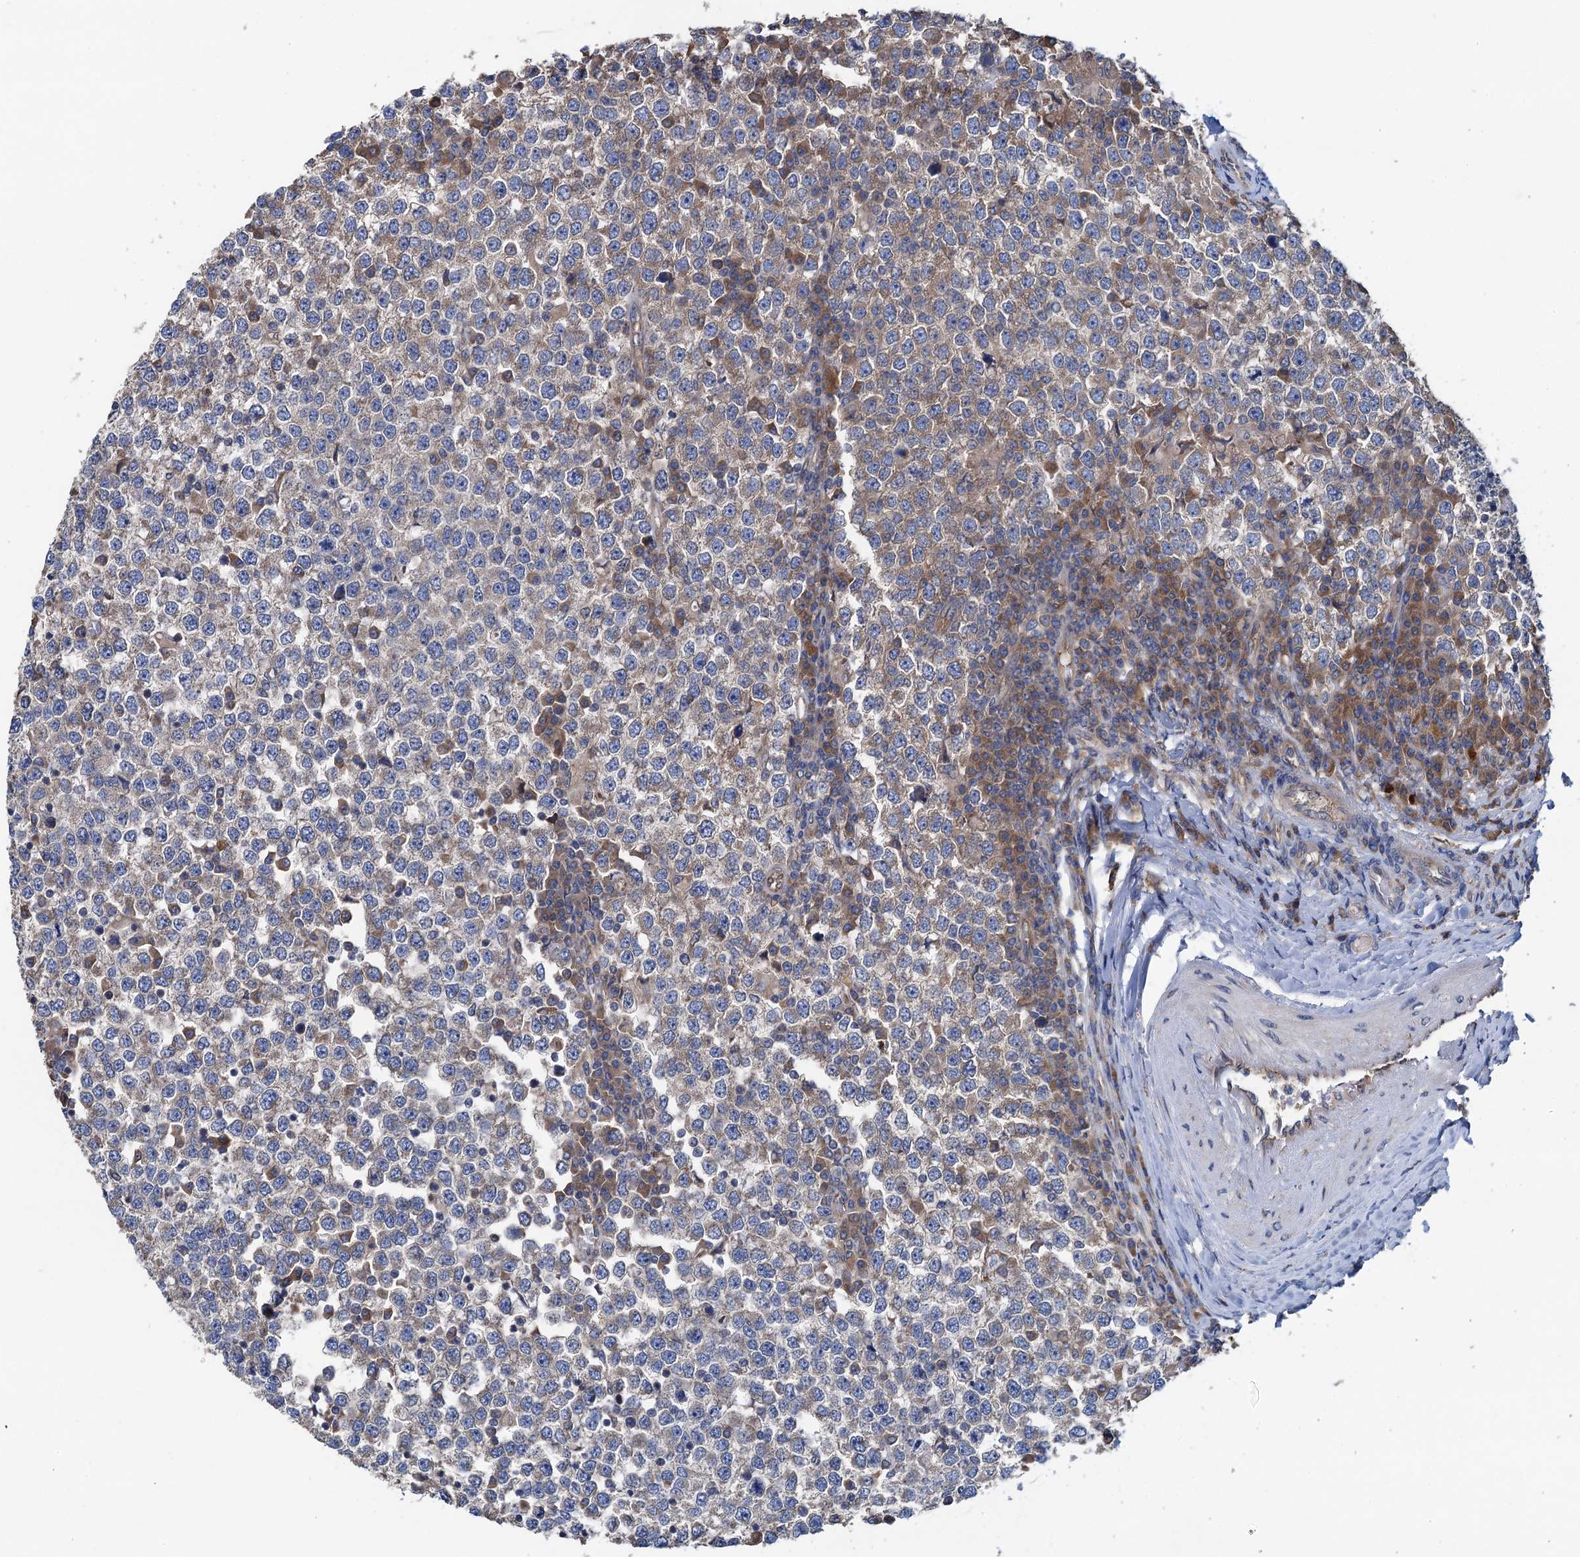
{"staining": {"intensity": "moderate", "quantity": "<25%", "location": "cytoplasmic/membranous"}, "tissue": "testis cancer", "cell_type": "Tumor cells", "image_type": "cancer", "snomed": [{"axis": "morphology", "description": "Seminoma, NOS"}, {"axis": "topography", "description": "Testis"}], "caption": "Brown immunohistochemical staining in testis cancer (seminoma) displays moderate cytoplasmic/membranous staining in approximately <25% of tumor cells.", "gene": "ADCY9", "patient": {"sex": "male", "age": 65}}